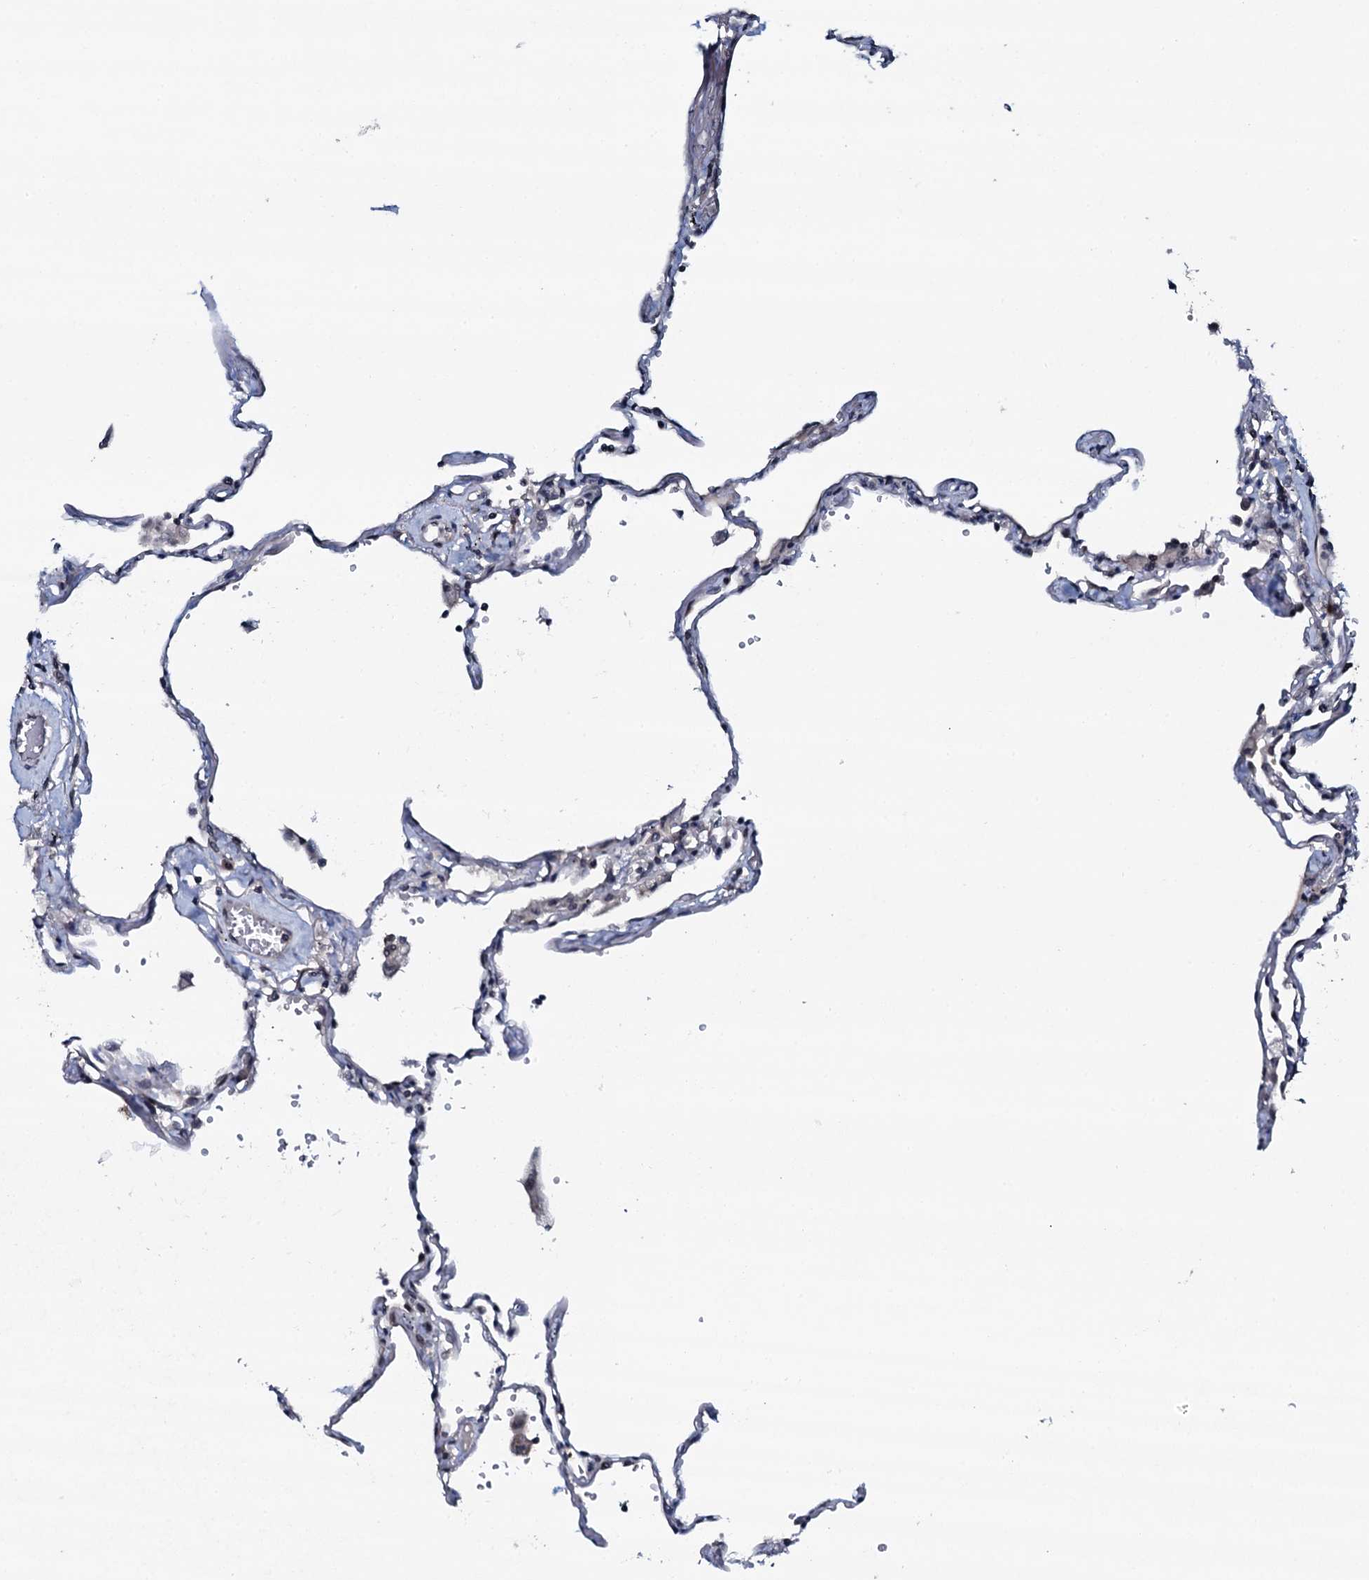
{"staining": {"intensity": "moderate", "quantity": "<25%", "location": "cytoplasmic/membranous"}, "tissue": "lung", "cell_type": "Alveolar cells", "image_type": "normal", "snomed": [{"axis": "morphology", "description": "Normal tissue, NOS"}, {"axis": "topography", "description": "Lung"}], "caption": "Immunohistochemistry (IHC) image of unremarkable lung: human lung stained using IHC shows low levels of moderate protein expression localized specifically in the cytoplasmic/membranous of alveolar cells, appearing as a cytoplasmic/membranous brown color.", "gene": "SNTA1", "patient": {"sex": "female", "age": 67}}